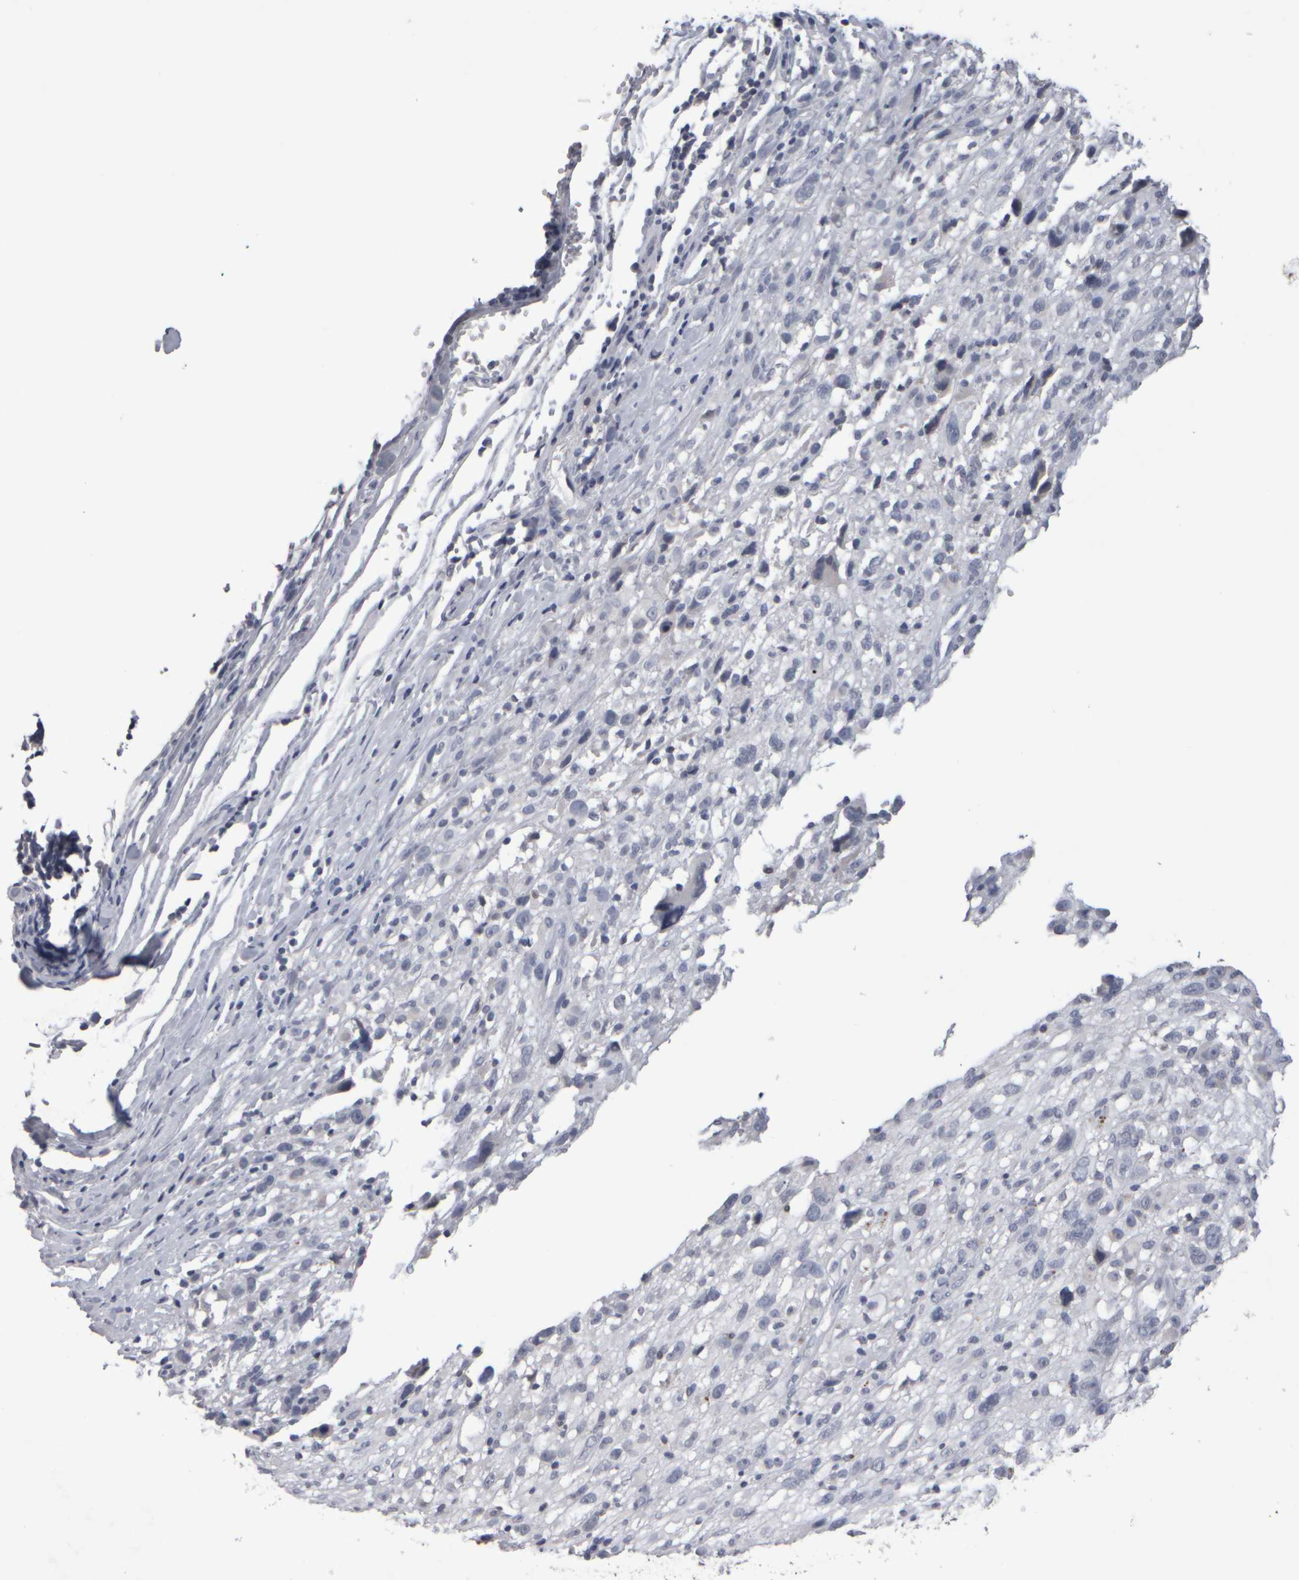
{"staining": {"intensity": "negative", "quantity": "none", "location": "none"}, "tissue": "melanoma", "cell_type": "Tumor cells", "image_type": "cancer", "snomed": [{"axis": "morphology", "description": "Malignant melanoma, NOS"}, {"axis": "topography", "description": "Skin"}], "caption": "This is an immunohistochemistry photomicrograph of malignant melanoma. There is no staining in tumor cells.", "gene": "EPHX2", "patient": {"sex": "female", "age": 55}}